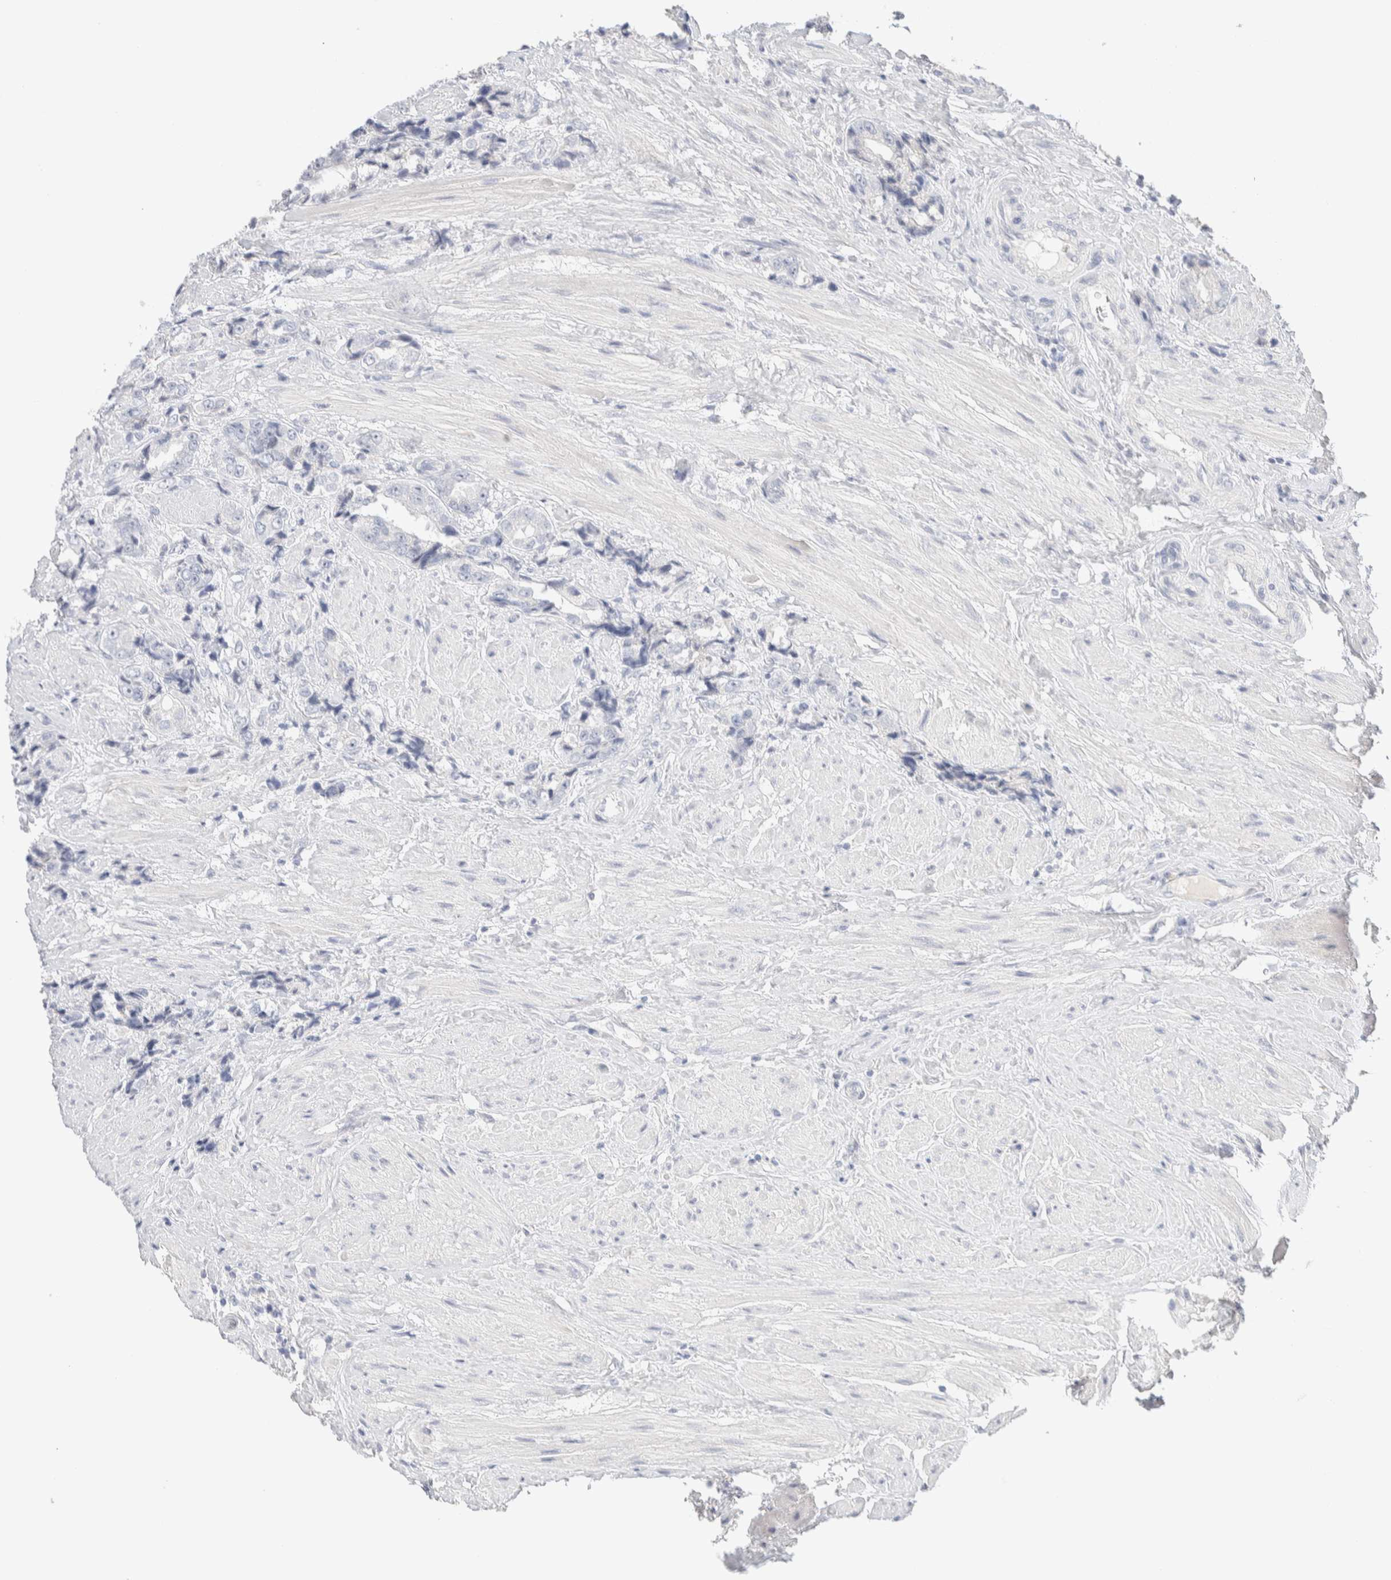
{"staining": {"intensity": "negative", "quantity": "none", "location": "none"}, "tissue": "prostate cancer", "cell_type": "Tumor cells", "image_type": "cancer", "snomed": [{"axis": "morphology", "description": "Adenocarcinoma, High grade"}, {"axis": "topography", "description": "Prostate"}], "caption": "The IHC image has no significant positivity in tumor cells of prostate cancer (high-grade adenocarcinoma) tissue.", "gene": "RIDA", "patient": {"sex": "male", "age": 61}}